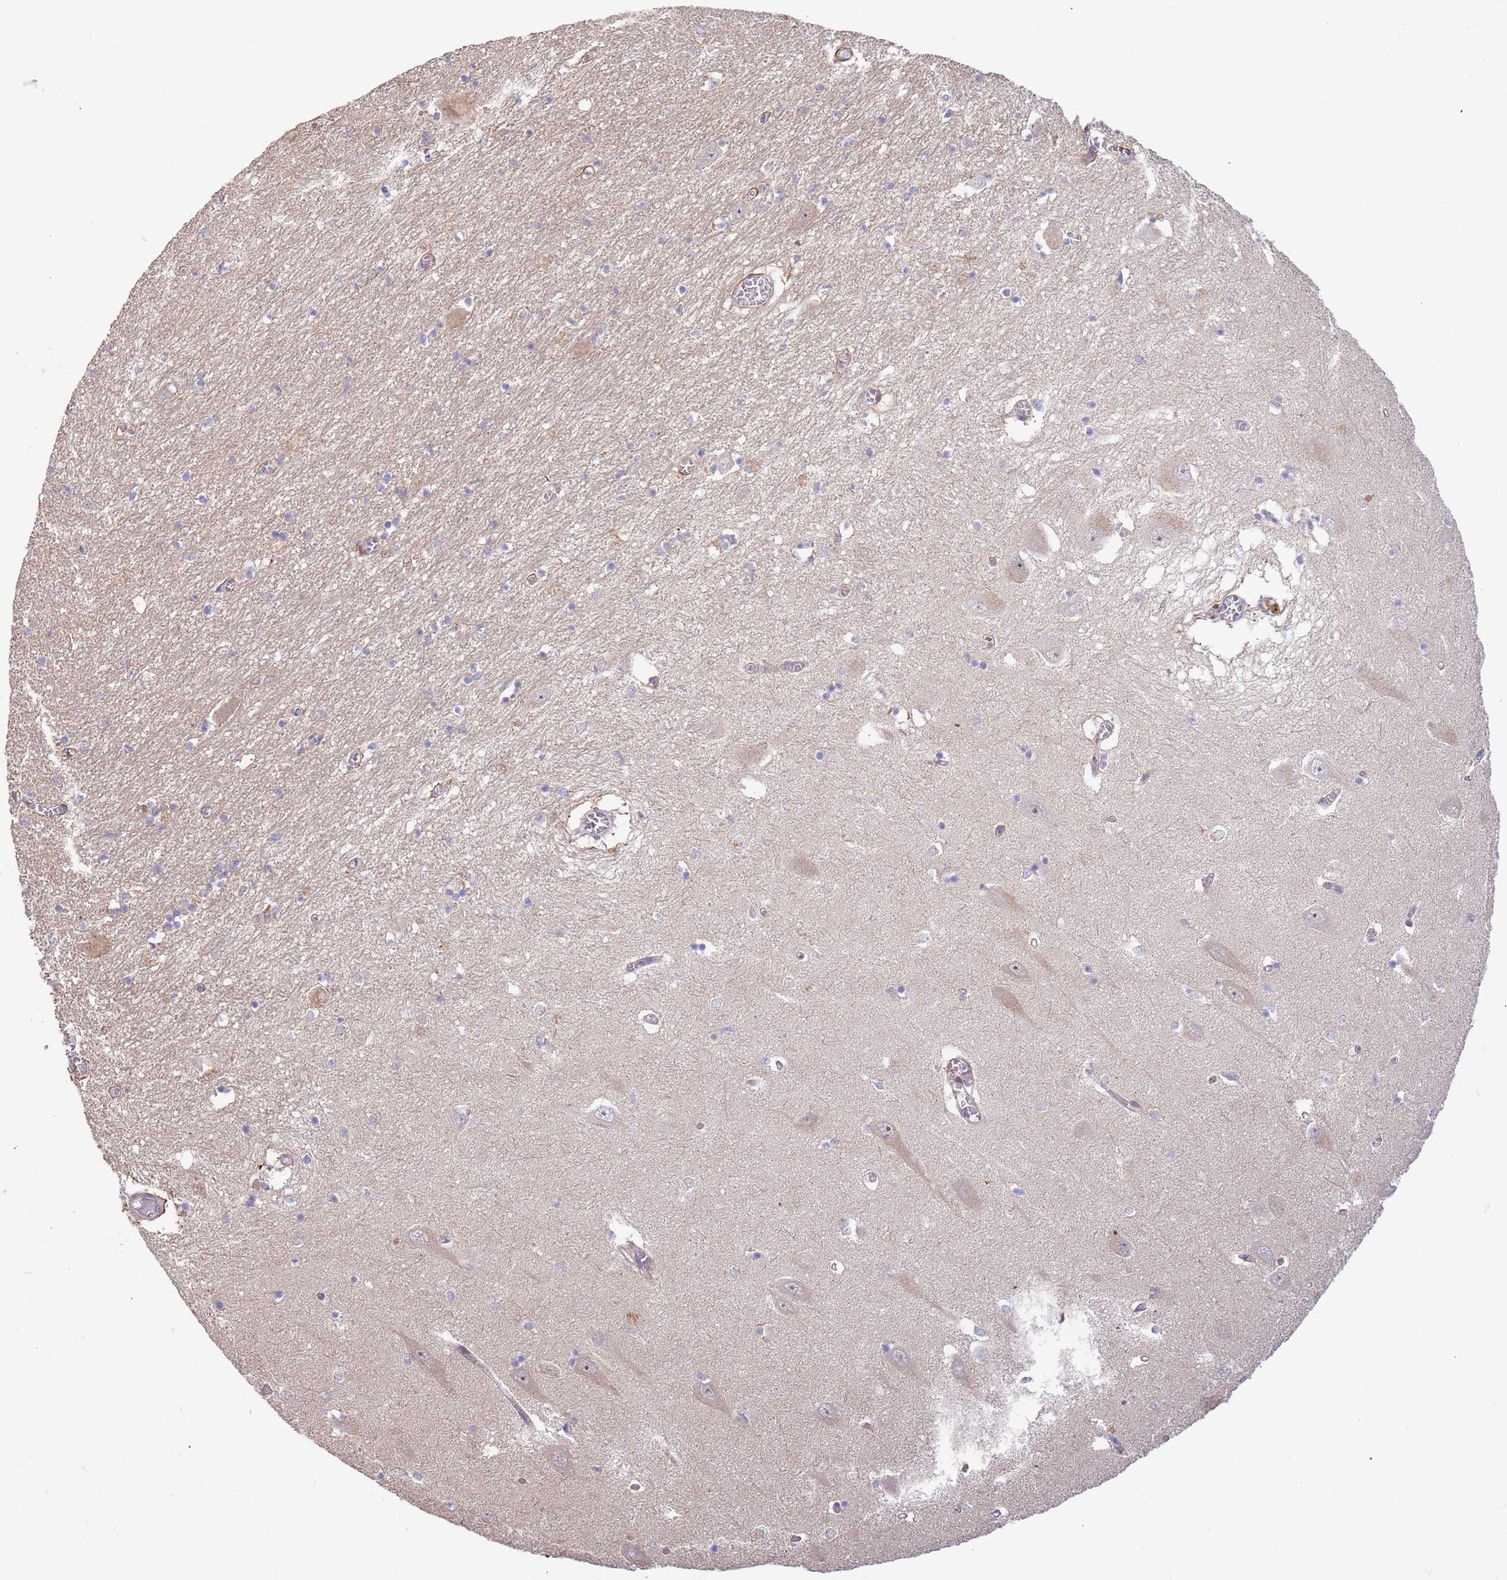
{"staining": {"intensity": "negative", "quantity": "none", "location": "none"}, "tissue": "hippocampus", "cell_type": "Glial cells", "image_type": "normal", "snomed": [{"axis": "morphology", "description": "Normal tissue, NOS"}, {"axis": "topography", "description": "Hippocampus"}], "caption": "High power microscopy micrograph of an immunohistochemistry (IHC) image of benign hippocampus, revealing no significant positivity in glial cells. (Brightfield microscopy of DAB (3,3'-diaminobenzidine) immunohistochemistry at high magnification).", "gene": "TRAPPC6B", "patient": {"sex": "male", "age": 70}}